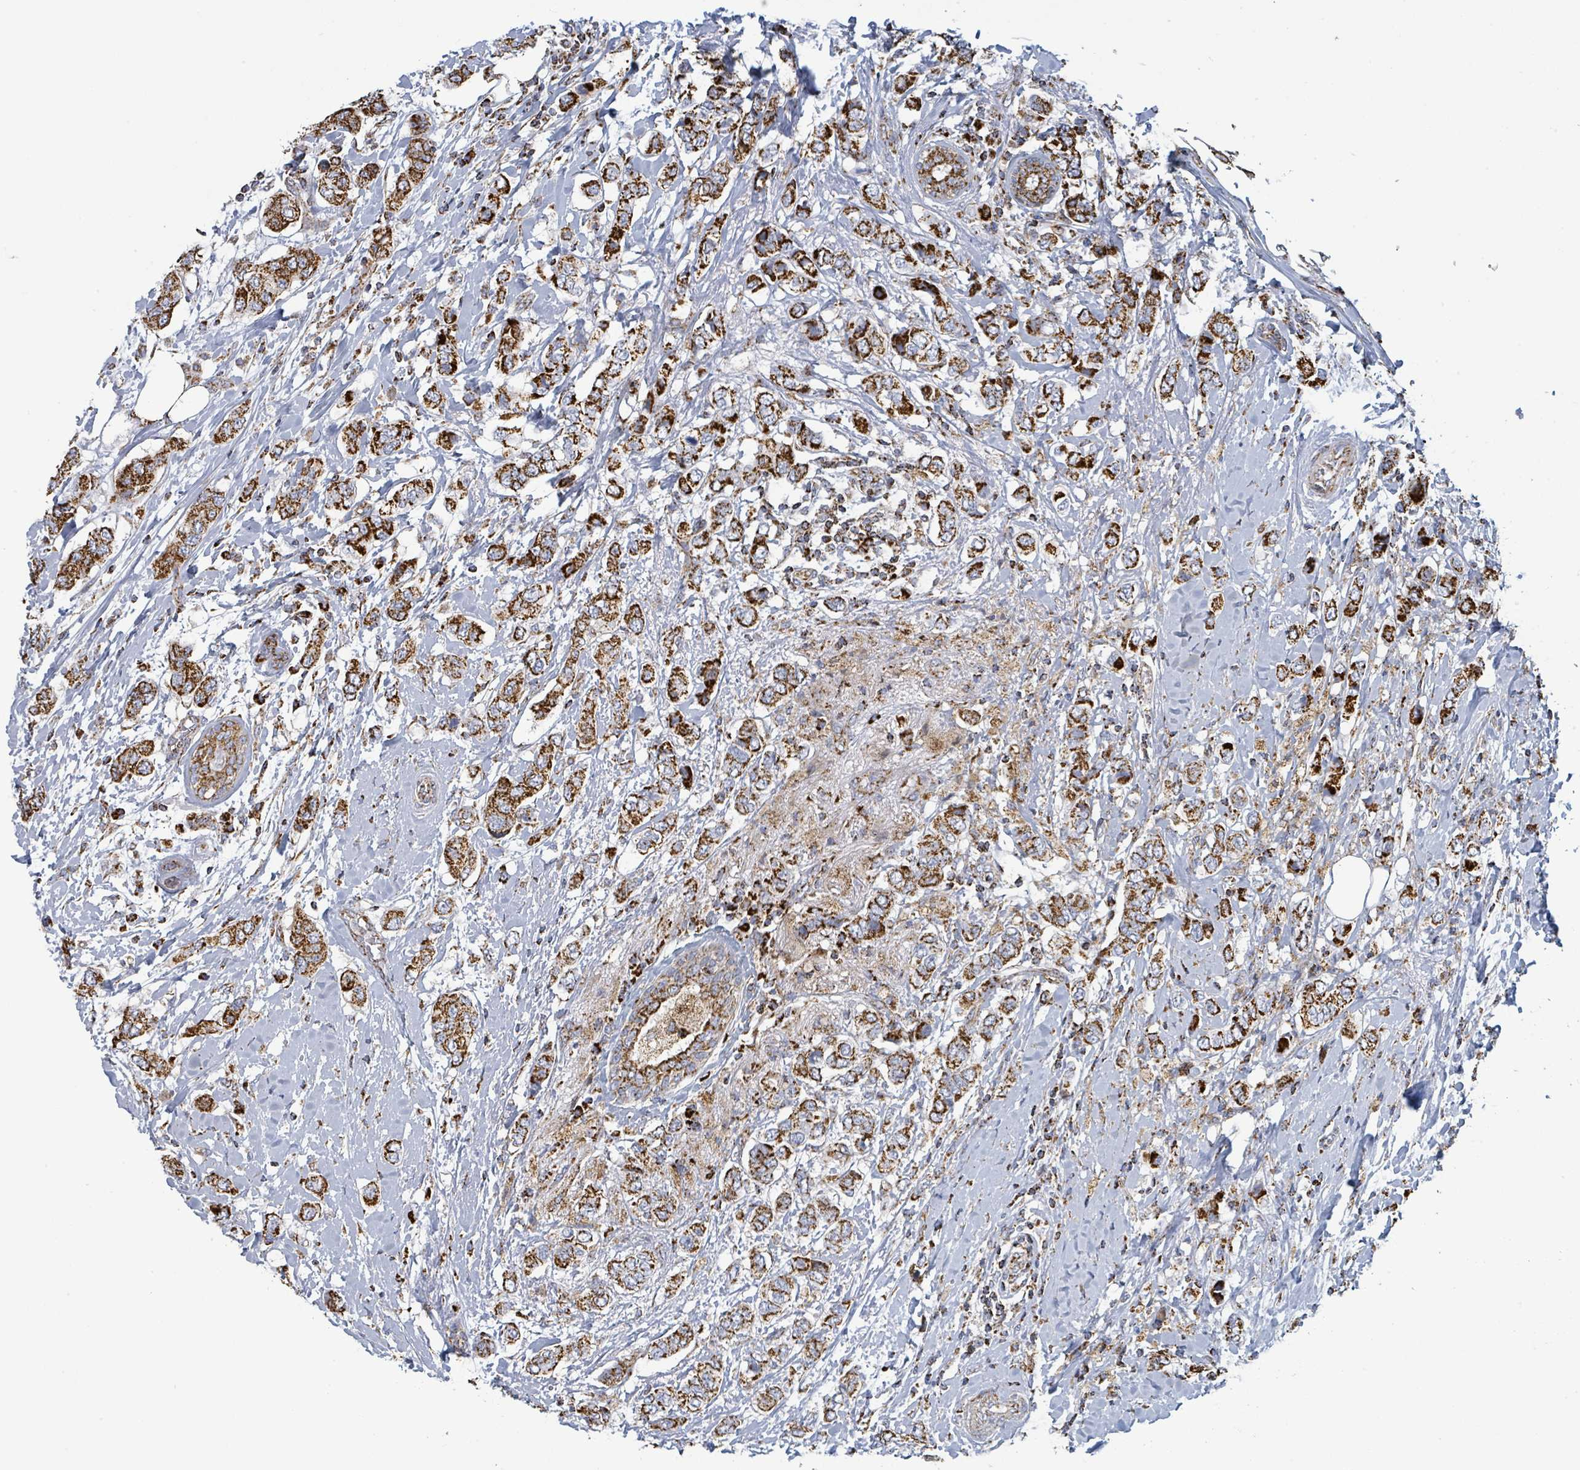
{"staining": {"intensity": "strong", "quantity": ">75%", "location": "cytoplasmic/membranous"}, "tissue": "breast cancer", "cell_type": "Tumor cells", "image_type": "cancer", "snomed": [{"axis": "morphology", "description": "Lobular carcinoma"}, {"axis": "topography", "description": "Breast"}], "caption": "Strong cytoplasmic/membranous positivity is appreciated in approximately >75% of tumor cells in breast lobular carcinoma. (IHC, brightfield microscopy, high magnification).", "gene": "SUCLG2", "patient": {"sex": "female", "age": 51}}